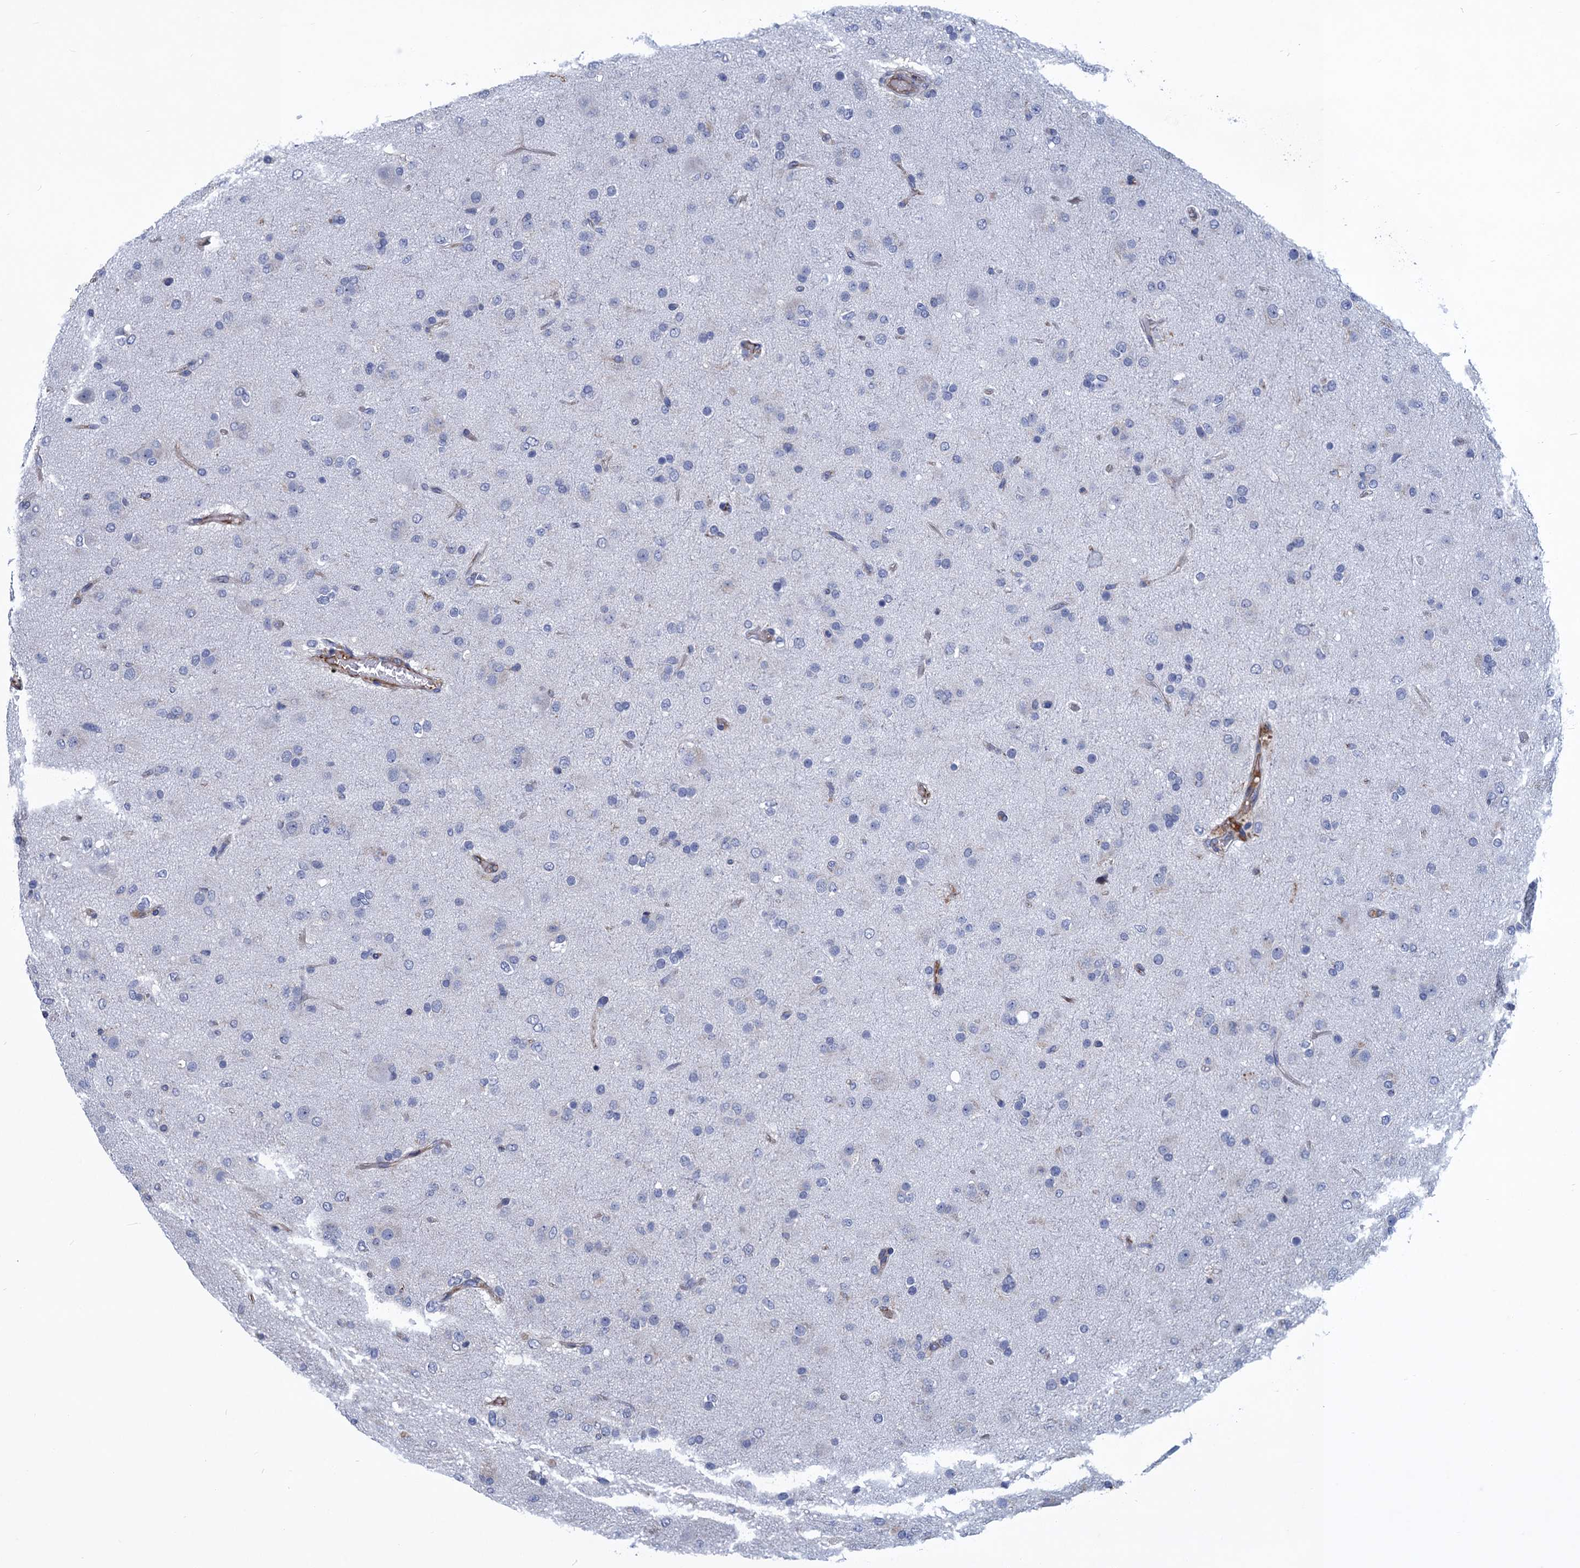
{"staining": {"intensity": "negative", "quantity": "none", "location": "none"}, "tissue": "glioma", "cell_type": "Tumor cells", "image_type": "cancer", "snomed": [{"axis": "morphology", "description": "Glioma, malignant, Low grade"}, {"axis": "topography", "description": "Brain"}], "caption": "Tumor cells are negative for brown protein staining in low-grade glioma (malignant).", "gene": "DNHD1", "patient": {"sex": "male", "age": 65}}